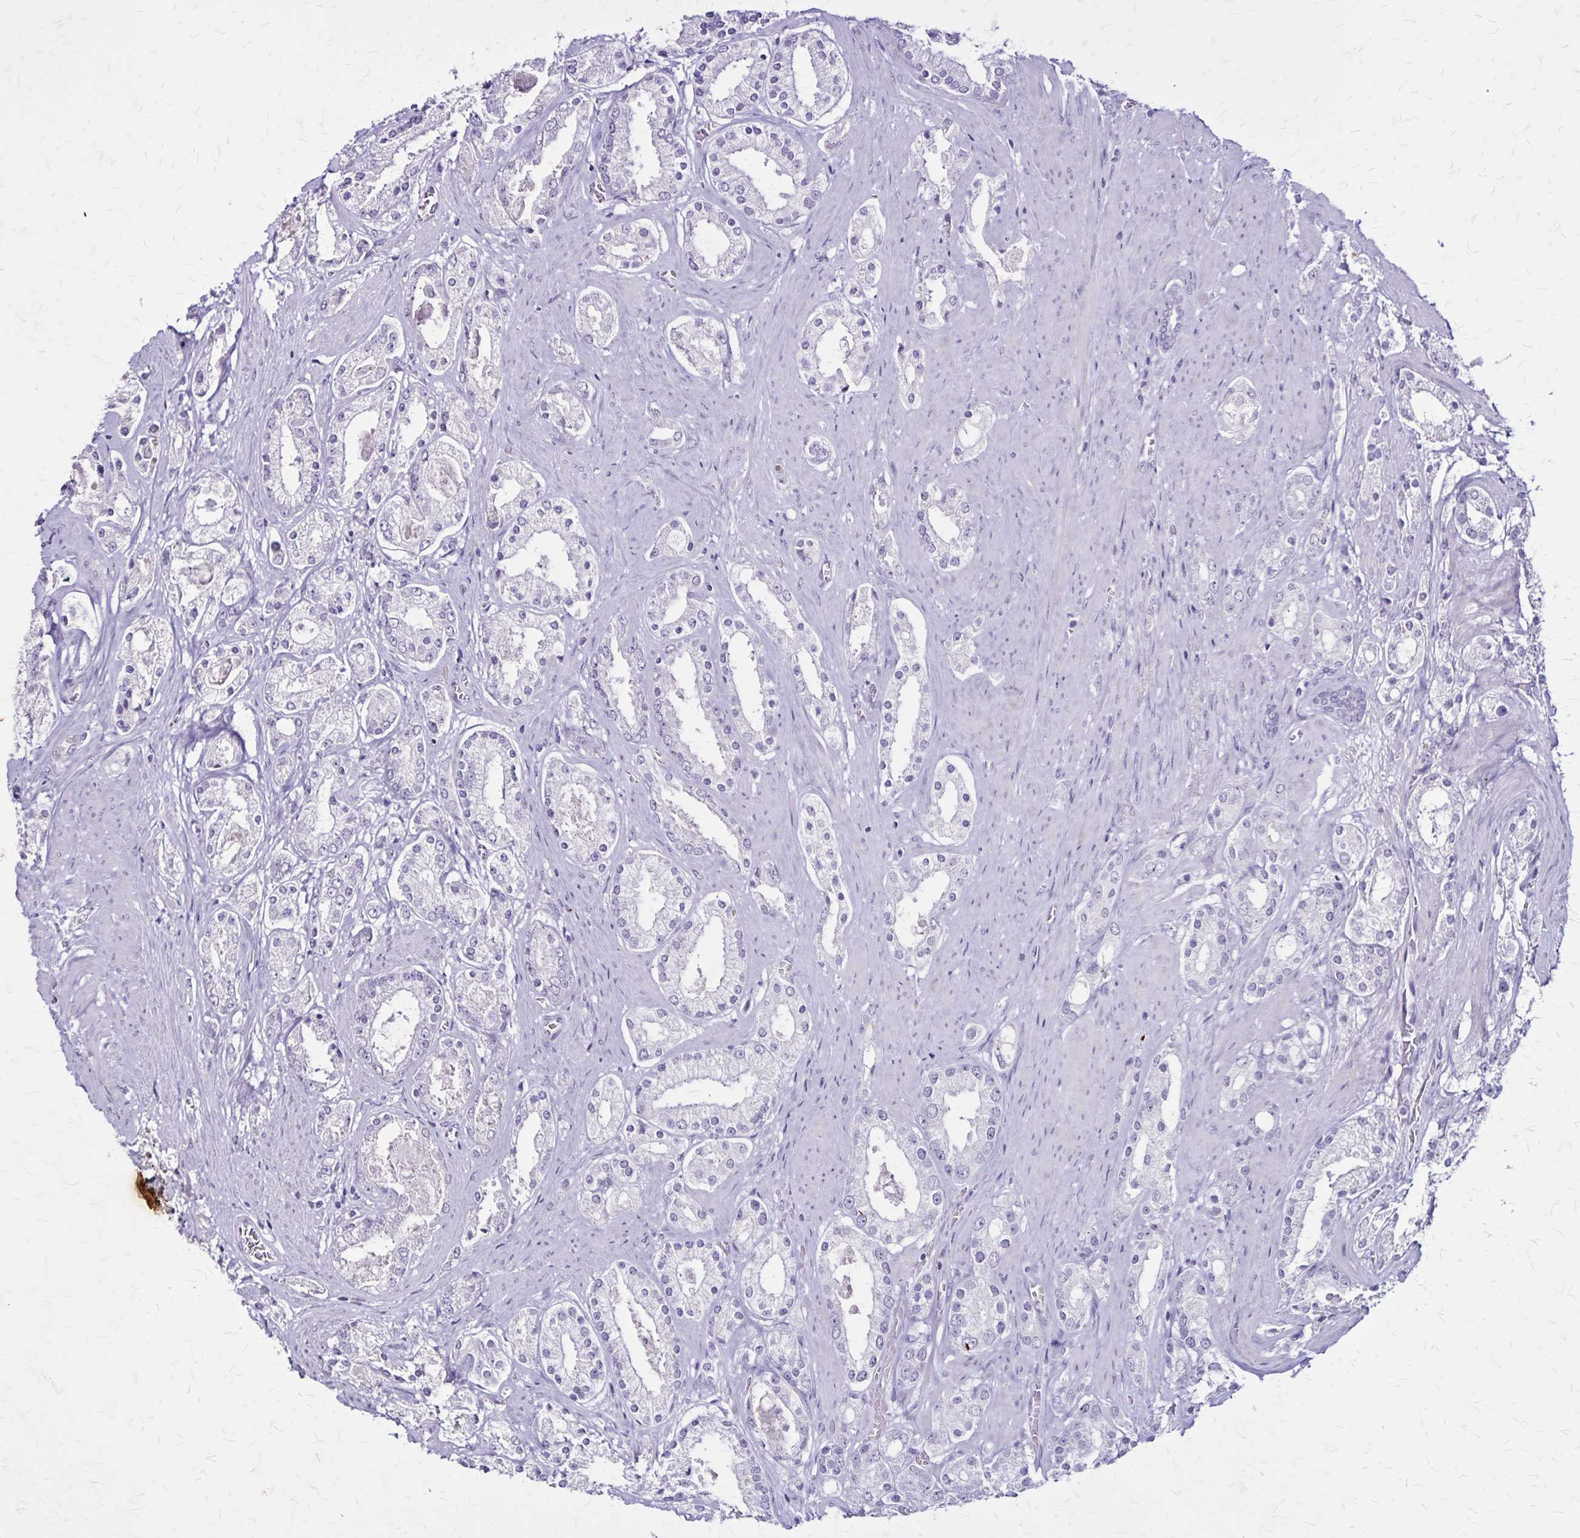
{"staining": {"intensity": "negative", "quantity": "none", "location": "none"}, "tissue": "prostate cancer", "cell_type": "Tumor cells", "image_type": "cancer", "snomed": [{"axis": "morphology", "description": "Adenocarcinoma, High grade"}, {"axis": "topography", "description": "Prostate"}], "caption": "This is an immunohistochemistry micrograph of human prostate cancer. There is no staining in tumor cells.", "gene": "KRT2", "patient": {"sex": "male", "age": 67}}